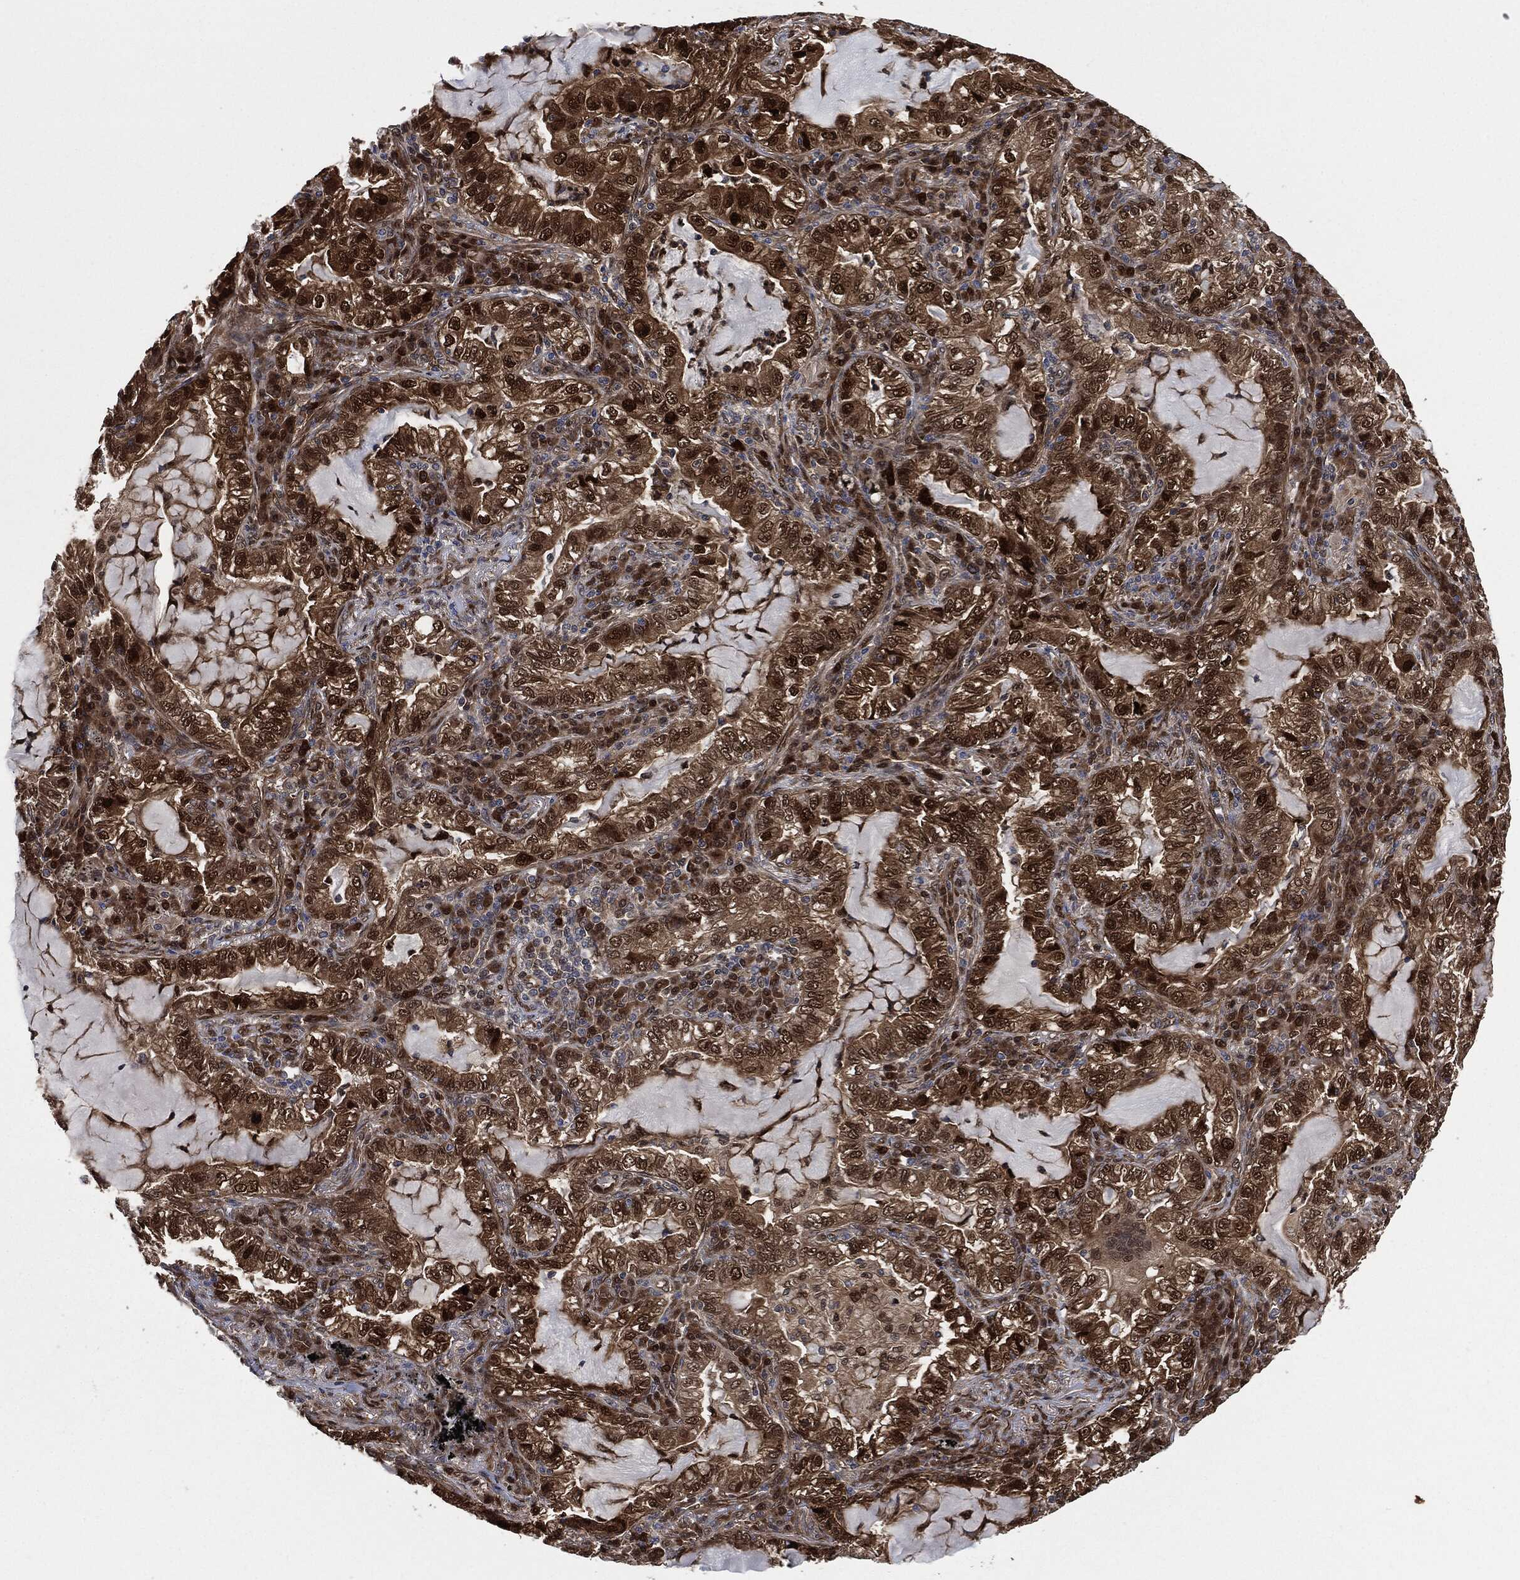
{"staining": {"intensity": "strong", "quantity": "25%-75%", "location": "cytoplasmic/membranous,nuclear"}, "tissue": "lung cancer", "cell_type": "Tumor cells", "image_type": "cancer", "snomed": [{"axis": "morphology", "description": "Adenocarcinoma, NOS"}, {"axis": "topography", "description": "Lung"}], "caption": "Brown immunohistochemical staining in lung cancer exhibits strong cytoplasmic/membranous and nuclear positivity in about 25%-75% of tumor cells.", "gene": "DCTN1", "patient": {"sex": "female", "age": 73}}